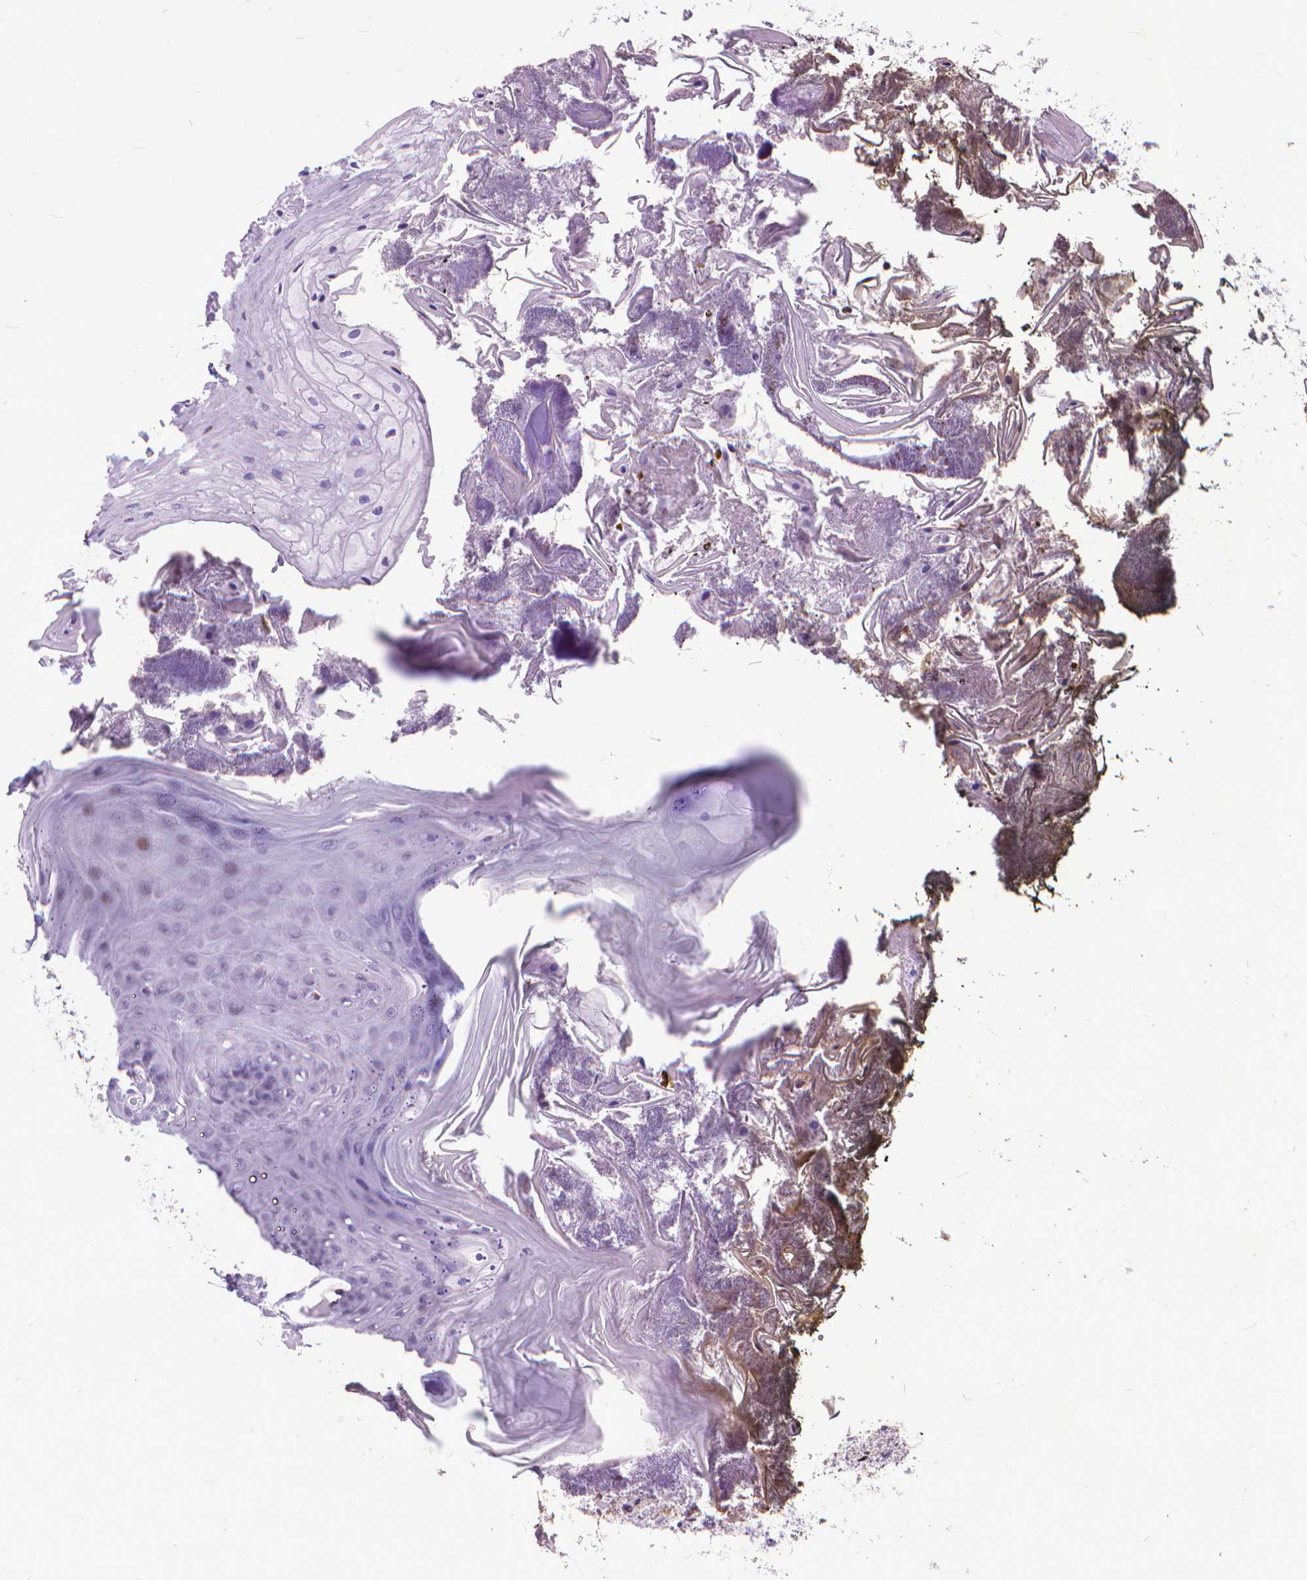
{"staining": {"intensity": "weak", "quantity": "<25%", "location": "nuclear"}, "tissue": "oral mucosa", "cell_type": "Squamous epithelial cells", "image_type": "normal", "snomed": [{"axis": "morphology", "description": "Normal tissue, NOS"}, {"axis": "topography", "description": "Oral tissue"}], "caption": "The micrograph shows no significant staining in squamous epithelial cells of oral mucosa. (DAB (3,3'-diaminobenzidine) IHC with hematoxylin counter stain).", "gene": "POLE4", "patient": {"sex": "male", "age": 9}}